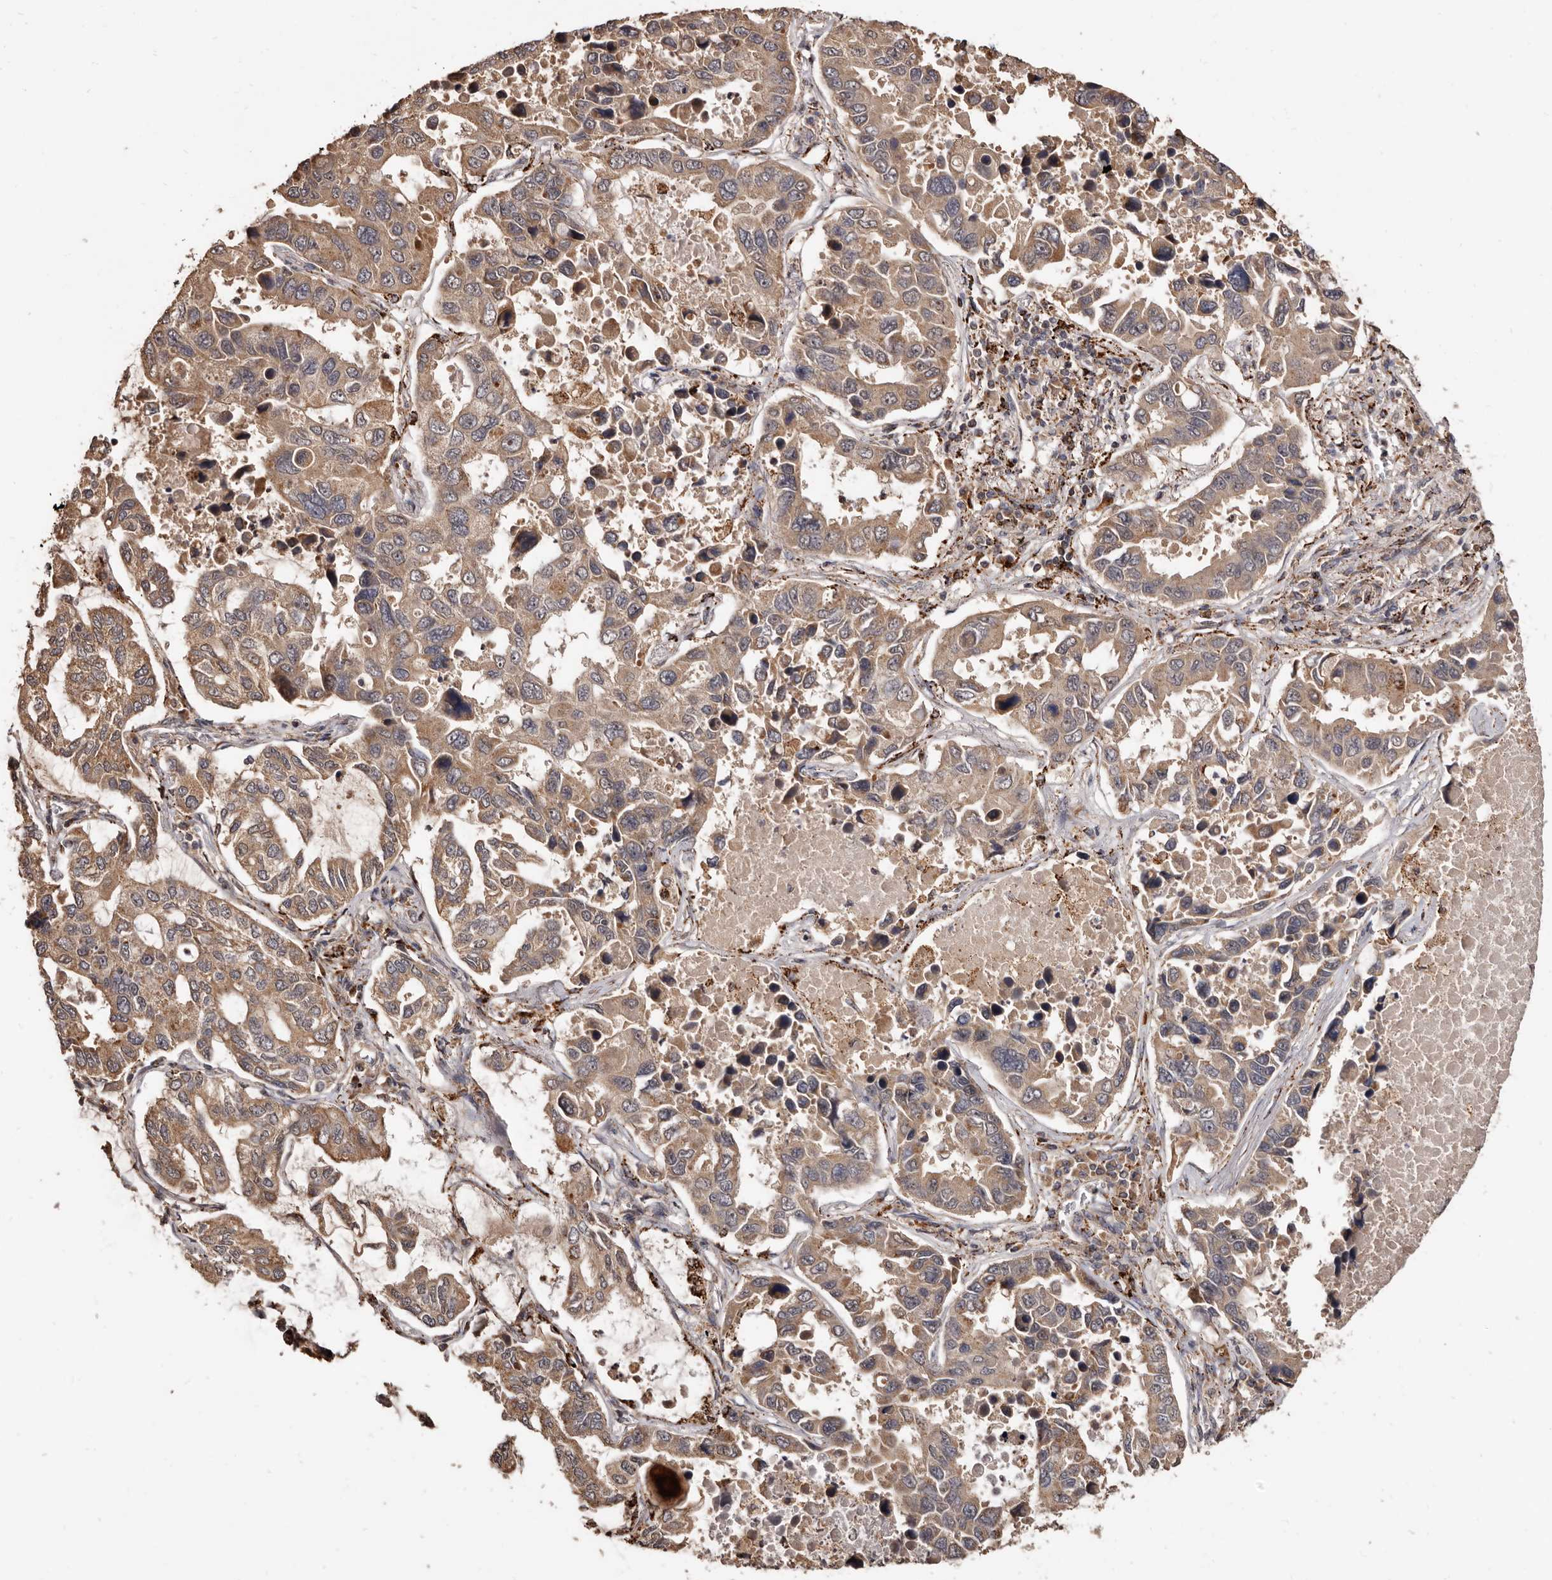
{"staining": {"intensity": "moderate", "quantity": ">75%", "location": "cytoplasmic/membranous"}, "tissue": "lung cancer", "cell_type": "Tumor cells", "image_type": "cancer", "snomed": [{"axis": "morphology", "description": "Adenocarcinoma, NOS"}, {"axis": "topography", "description": "Lung"}], "caption": "Protein analysis of lung cancer (adenocarcinoma) tissue exhibits moderate cytoplasmic/membranous staining in about >75% of tumor cells.", "gene": "AKAP7", "patient": {"sex": "male", "age": 64}}